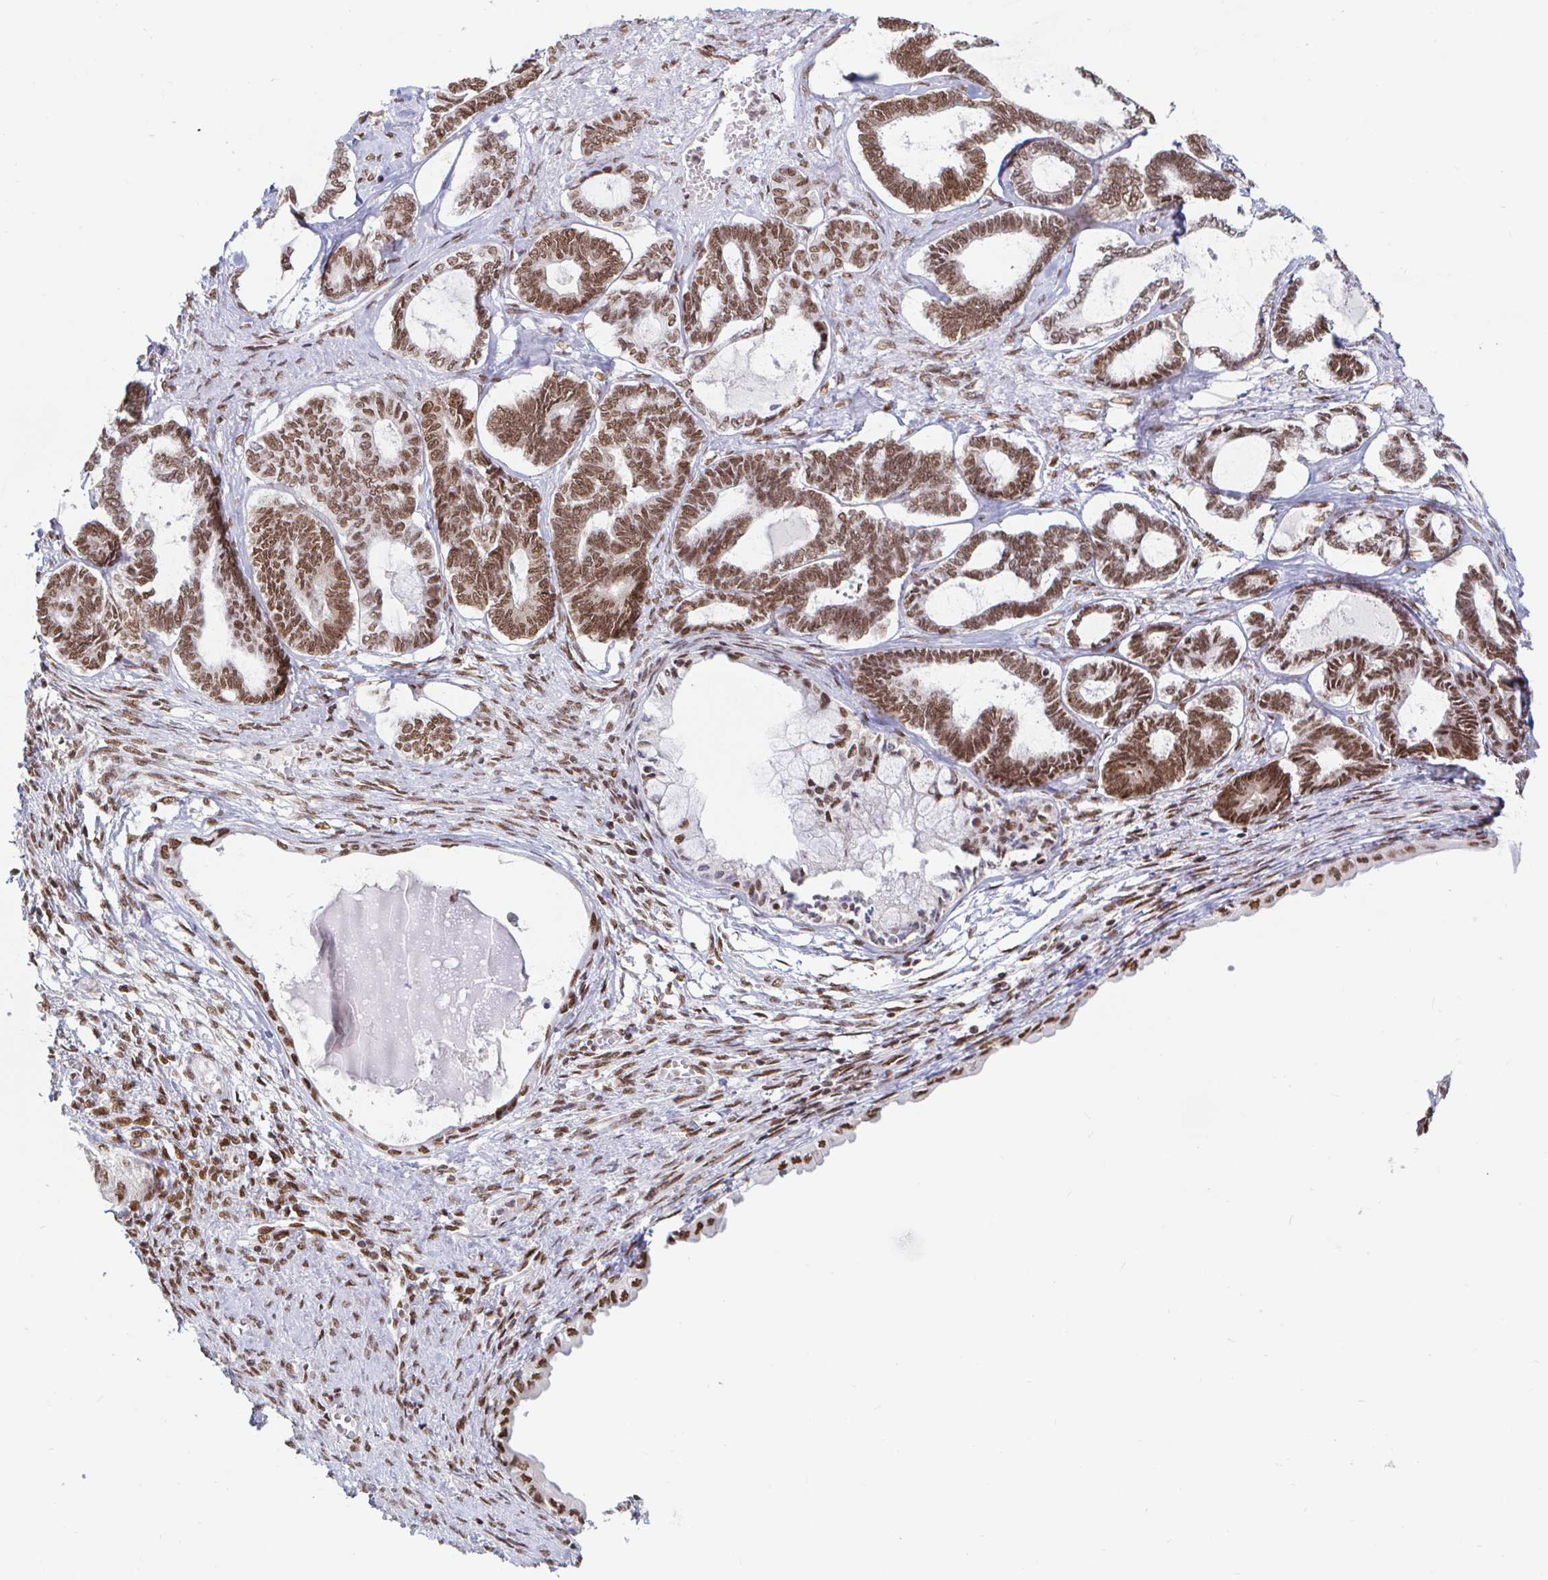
{"staining": {"intensity": "moderate", "quantity": ">75%", "location": "nuclear"}, "tissue": "ovarian cancer", "cell_type": "Tumor cells", "image_type": "cancer", "snomed": [{"axis": "morphology", "description": "Carcinoma, endometroid"}, {"axis": "topography", "description": "Ovary"}], "caption": "There is medium levels of moderate nuclear staining in tumor cells of ovarian cancer, as demonstrated by immunohistochemical staining (brown color).", "gene": "RBMX", "patient": {"sex": "female", "age": 70}}